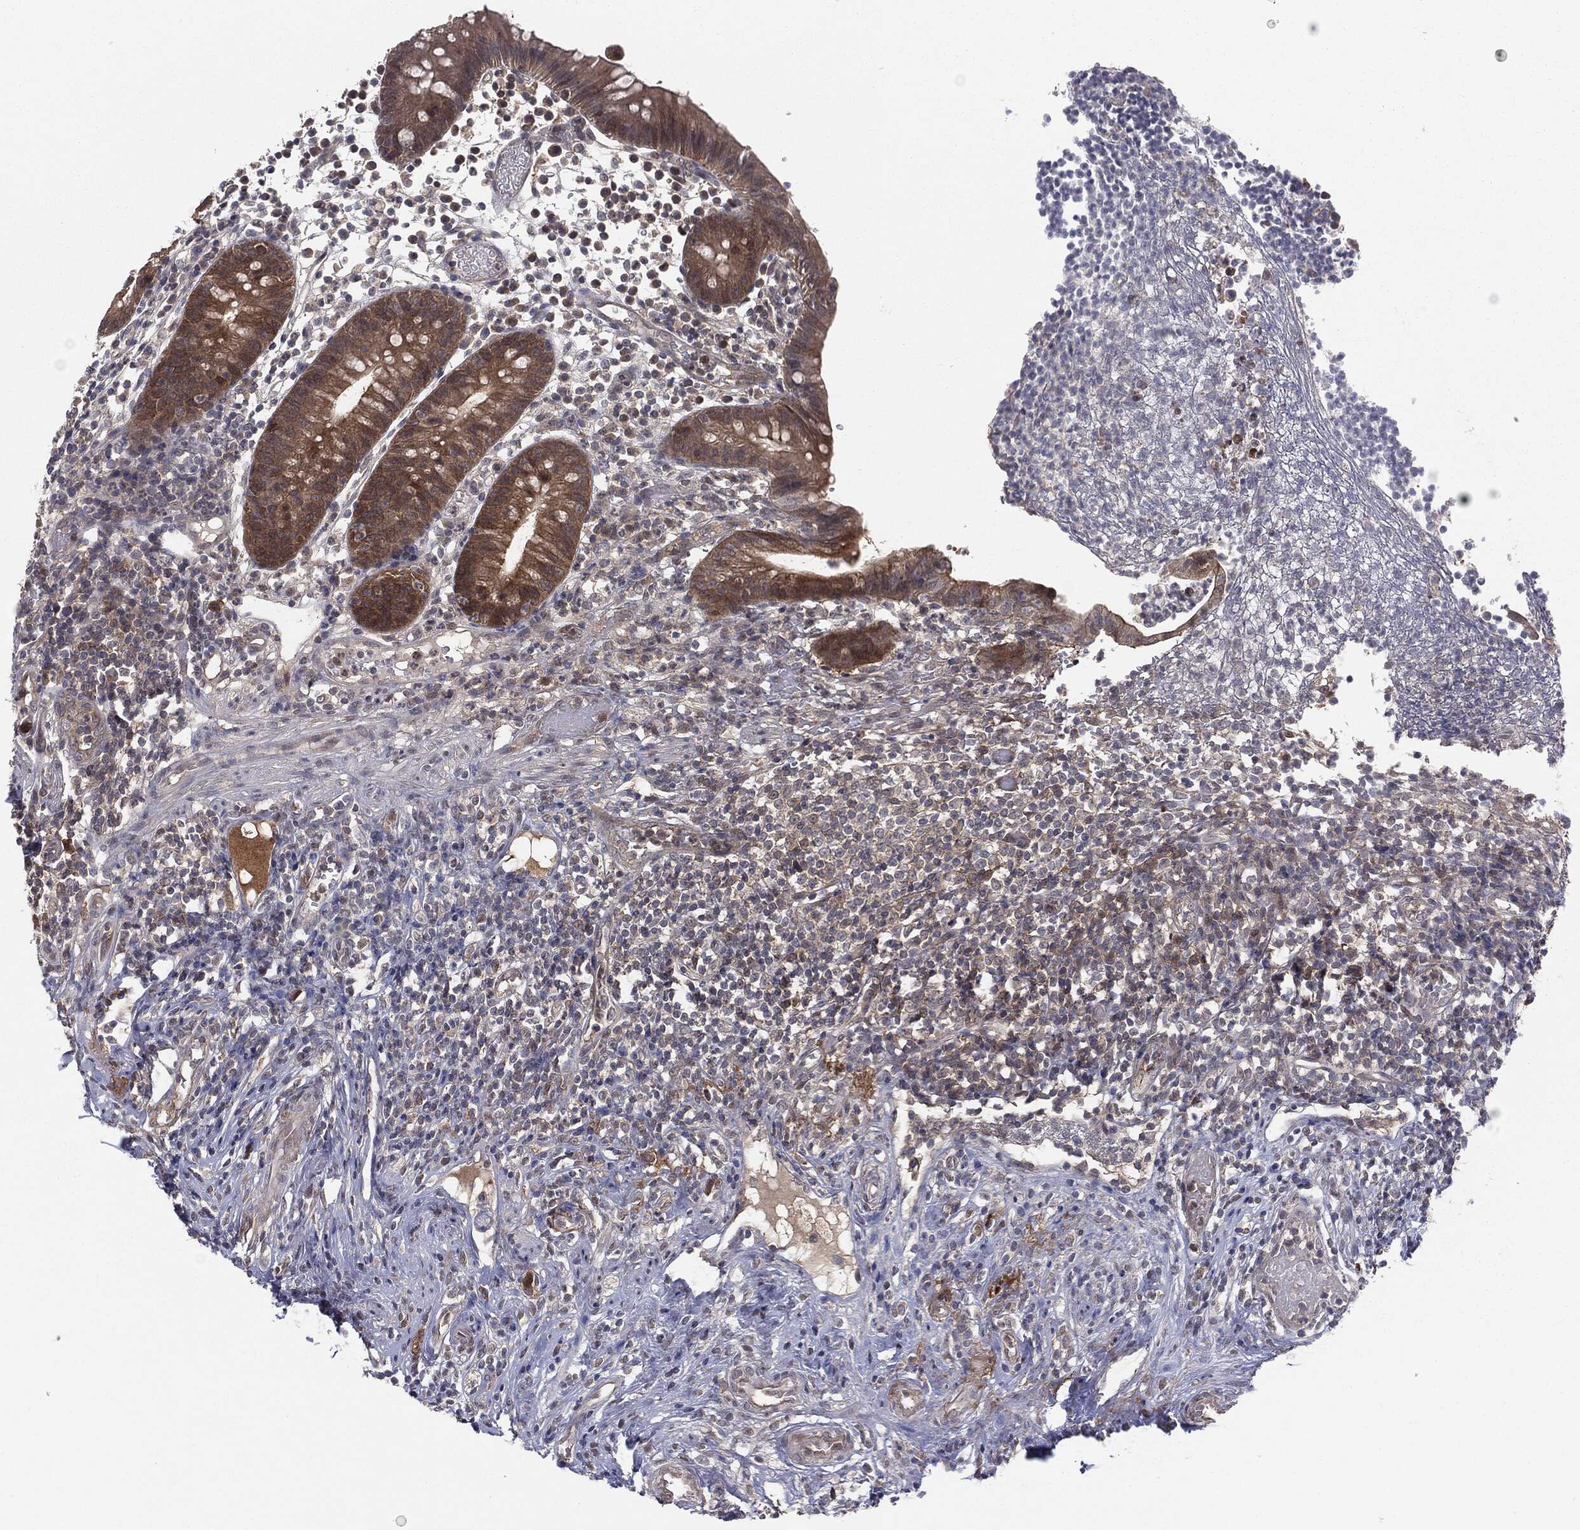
{"staining": {"intensity": "moderate", "quantity": ">75%", "location": "cytoplasmic/membranous"}, "tissue": "appendix", "cell_type": "Glandular cells", "image_type": "normal", "snomed": [{"axis": "morphology", "description": "Normal tissue, NOS"}, {"axis": "topography", "description": "Appendix"}], "caption": "Protein expression analysis of unremarkable human appendix reveals moderate cytoplasmic/membranous positivity in approximately >75% of glandular cells.", "gene": "KRT7", "patient": {"sex": "female", "age": 40}}